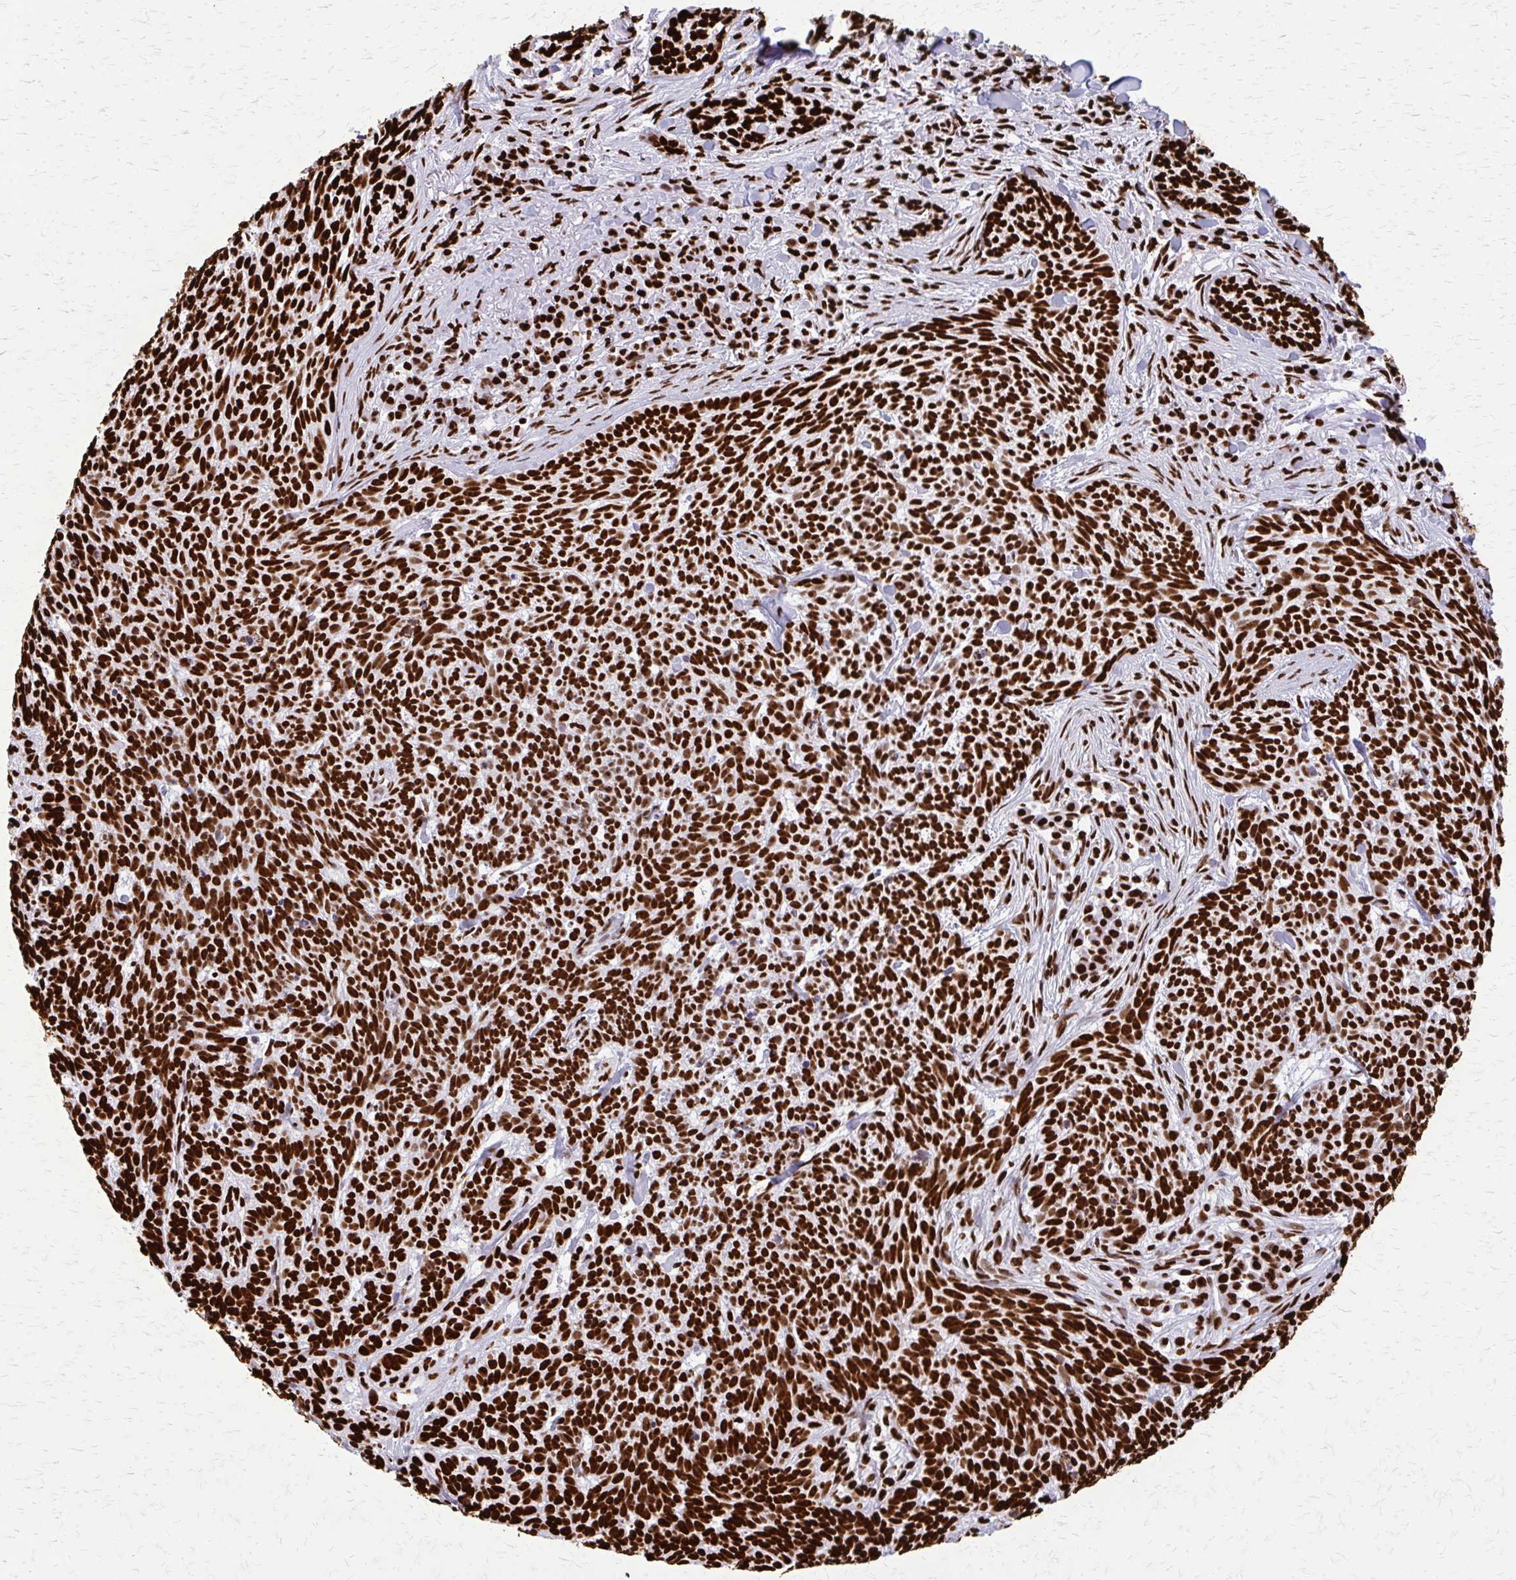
{"staining": {"intensity": "strong", "quantity": ">75%", "location": "nuclear"}, "tissue": "skin cancer", "cell_type": "Tumor cells", "image_type": "cancer", "snomed": [{"axis": "morphology", "description": "Basal cell carcinoma"}, {"axis": "topography", "description": "Skin"}], "caption": "Immunohistochemistry photomicrograph of human skin cancer (basal cell carcinoma) stained for a protein (brown), which reveals high levels of strong nuclear staining in about >75% of tumor cells.", "gene": "SFPQ", "patient": {"sex": "female", "age": 93}}